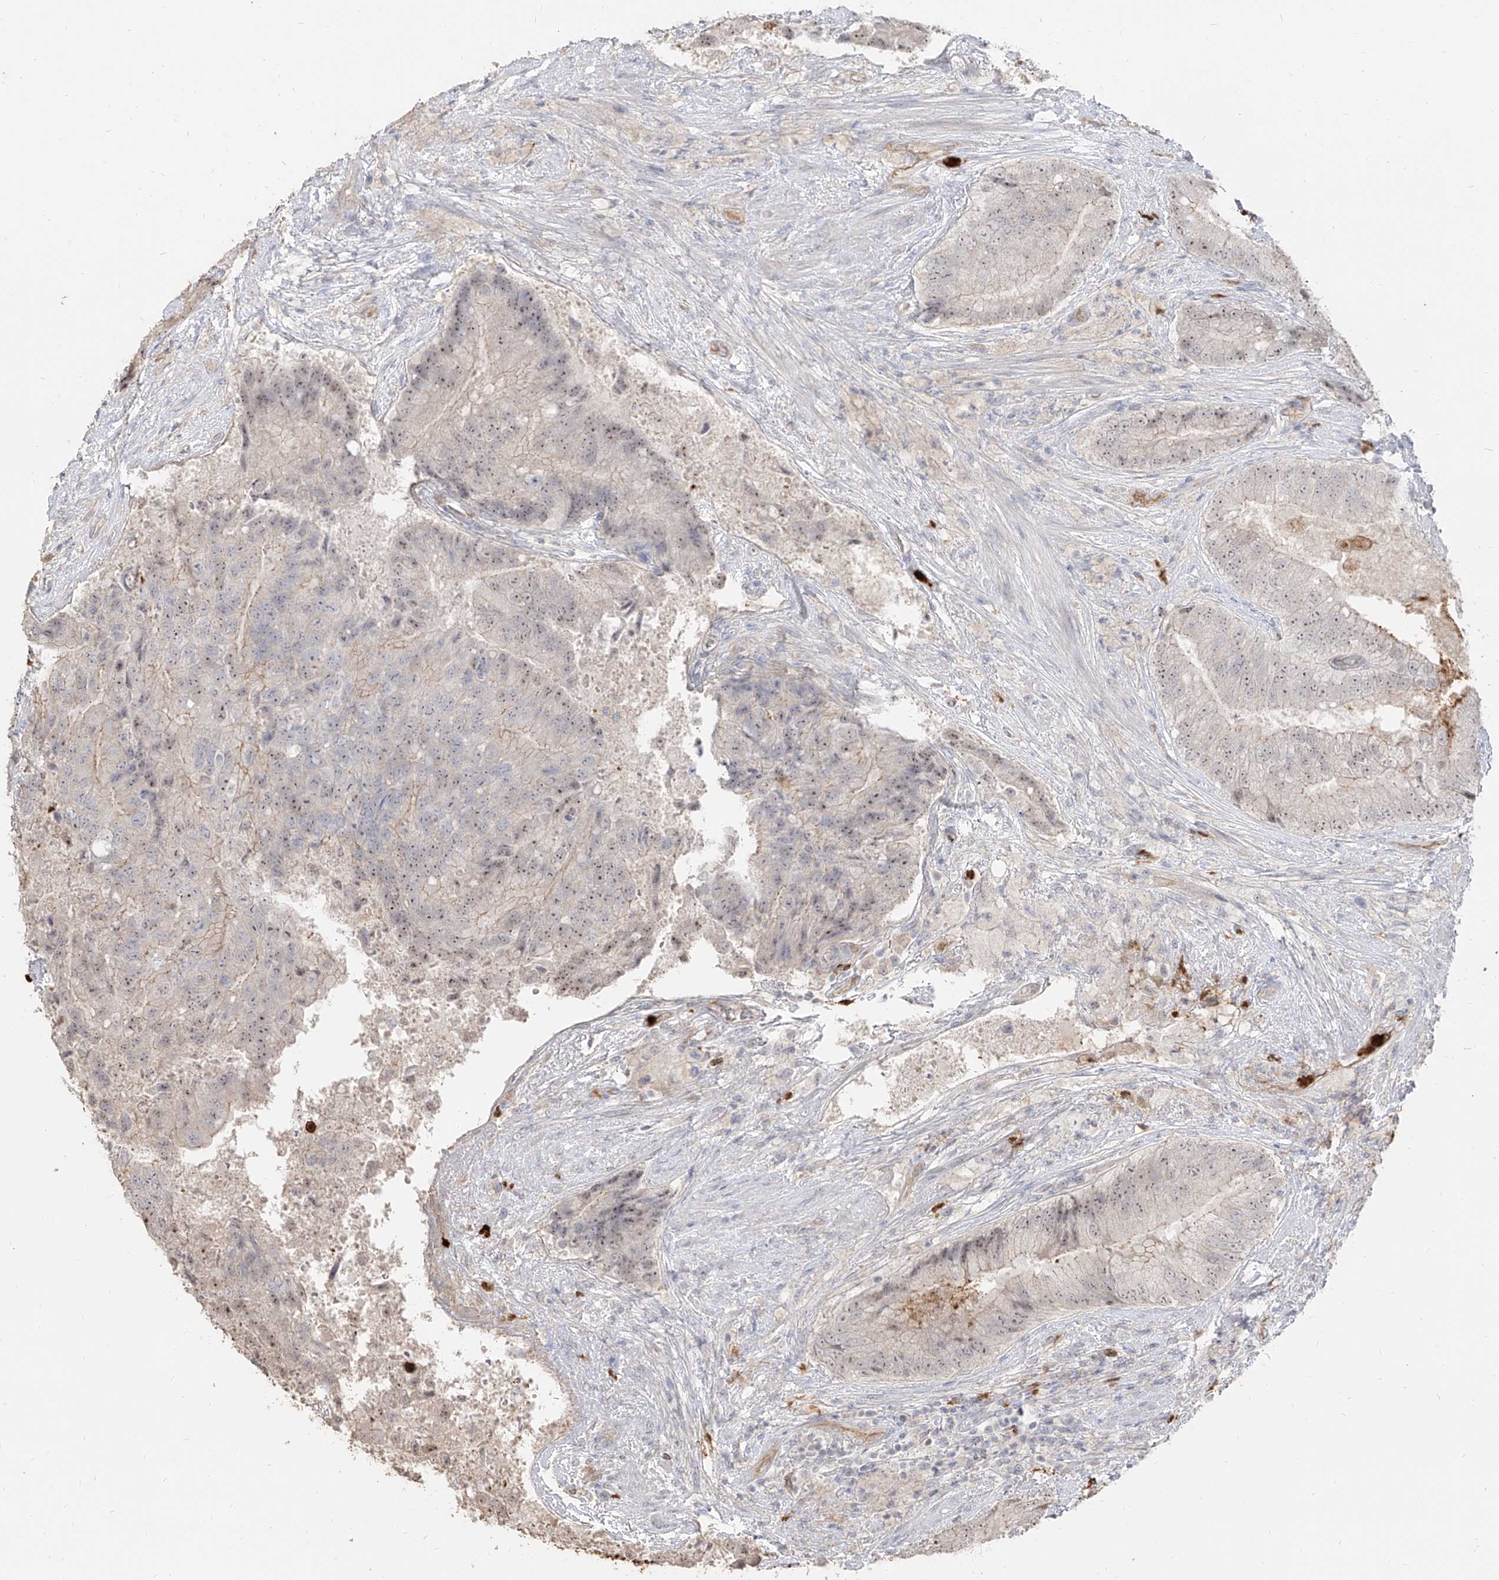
{"staining": {"intensity": "weak", "quantity": ">75%", "location": "nuclear"}, "tissue": "prostate cancer", "cell_type": "Tumor cells", "image_type": "cancer", "snomed": [{"axis": "morphology", "description": "Adenocarcinoma, High grade"}, {"axis": "topography", "description": "Prostate"}], "caption": "IHC (DAB) staining of prostate cancer shows weak nuclear protein staining in approximately >75% of tumor cells. The staining is performed using DAB brown chromogen to label protein expression. The nuclei are counter-stained blue using hematoxylin.", "gene": "ZNF227", "patient": {"sex": "male", "age": 70}}